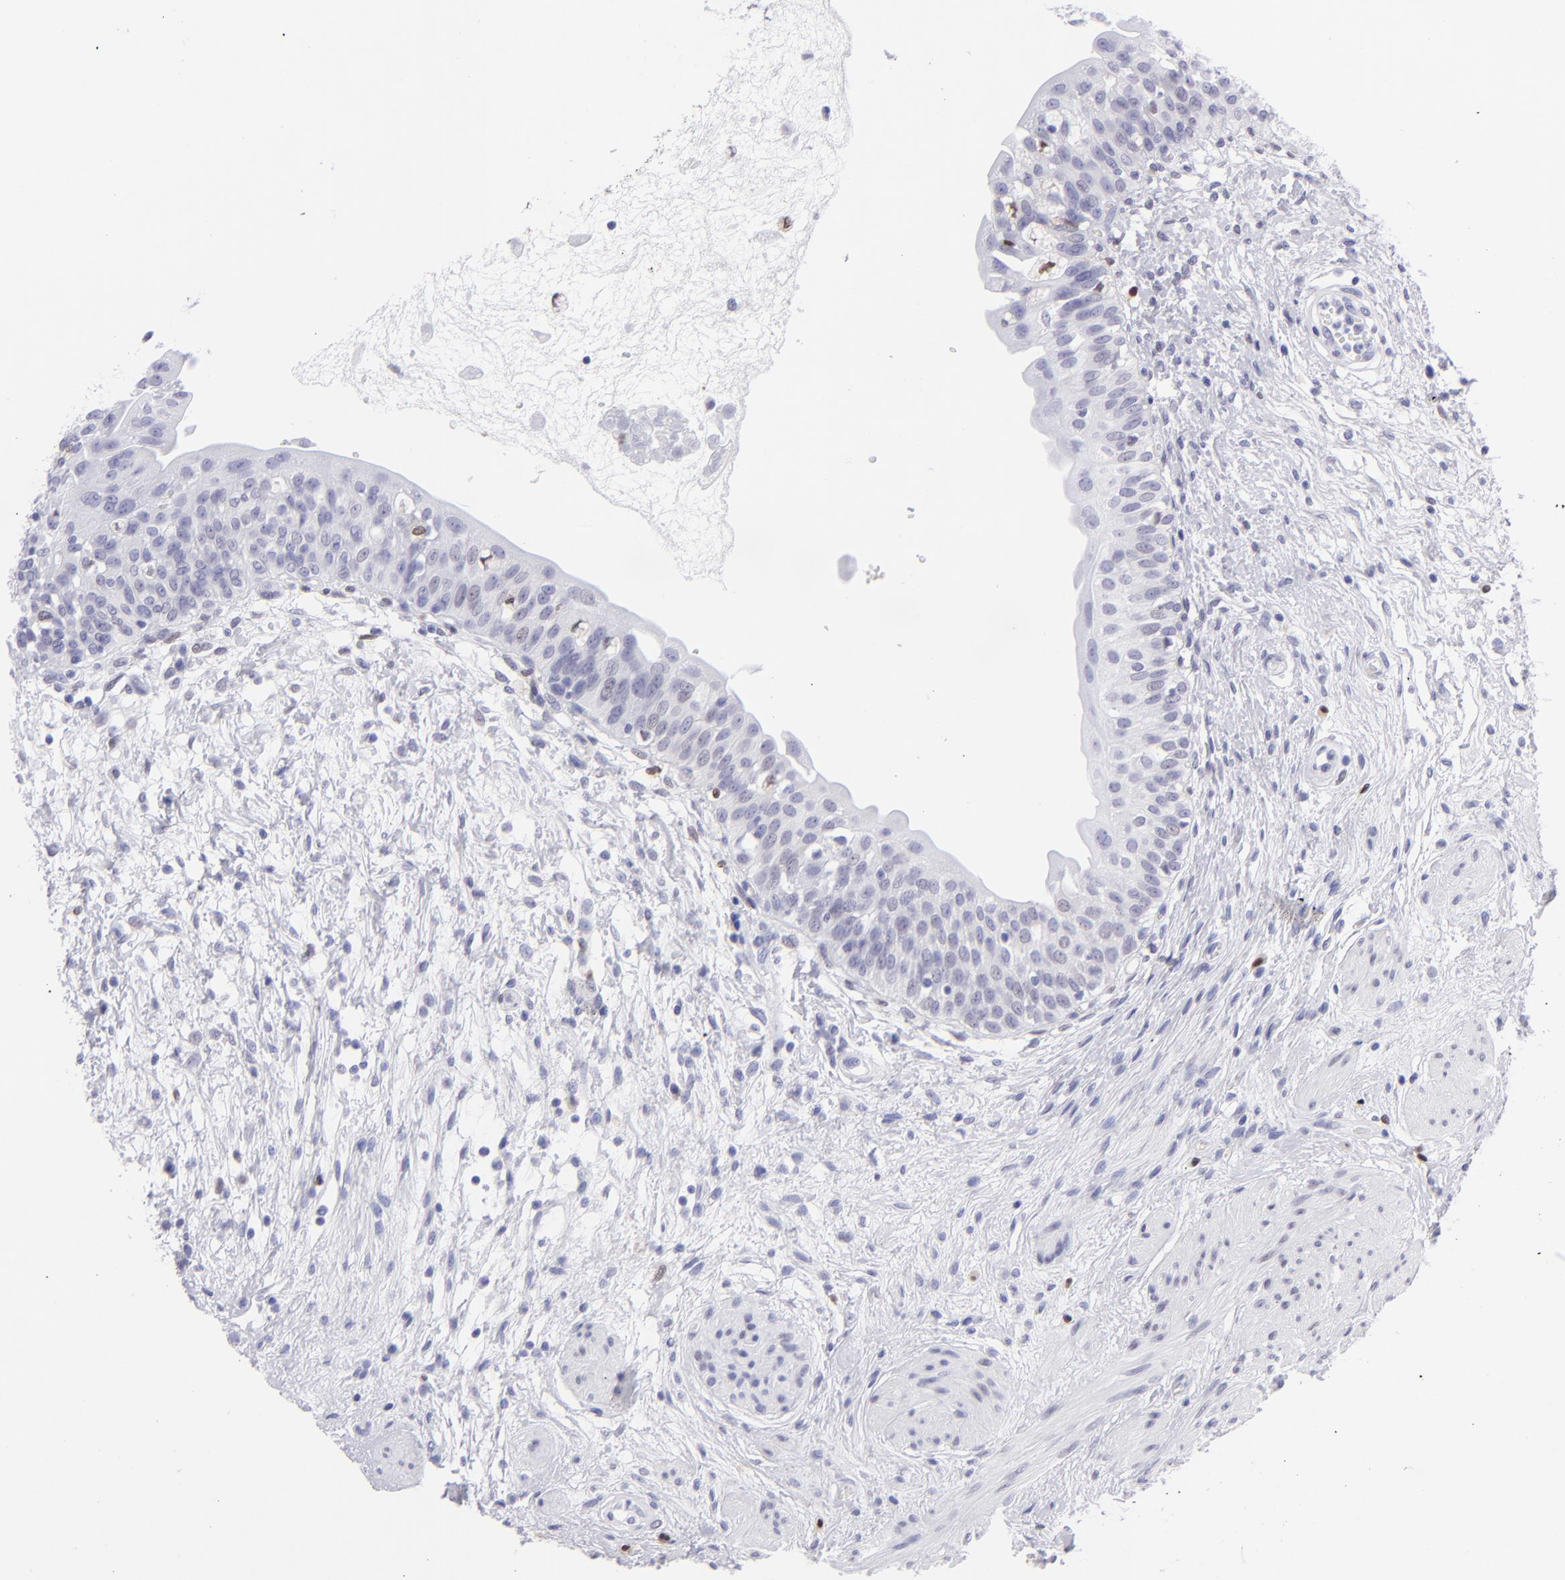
{"staining": {"intensity": "negative", "quantity": "none", "location": "none"}, "tissue": "urinary bladder", "cell_type": "Urothelial cells", "image_type": "normal", "snomed": [{"axis": "morphology", "description": "Normal tissue, NOS"}, {"axis": "topography", "description": "Urinary bladder"}], "caption": "Urinary bladder was stained to show a protein in brown. There is no significant expression in urothelial cells. (Stains: DAB (3,3'-diaminobenzidine) immunohistochemistry with hematoxylin counter stain, Microscopy: brightfield microscopy at high magnification).", "gene": "MITF", "patient": {"sex": "female", "age": 55}}